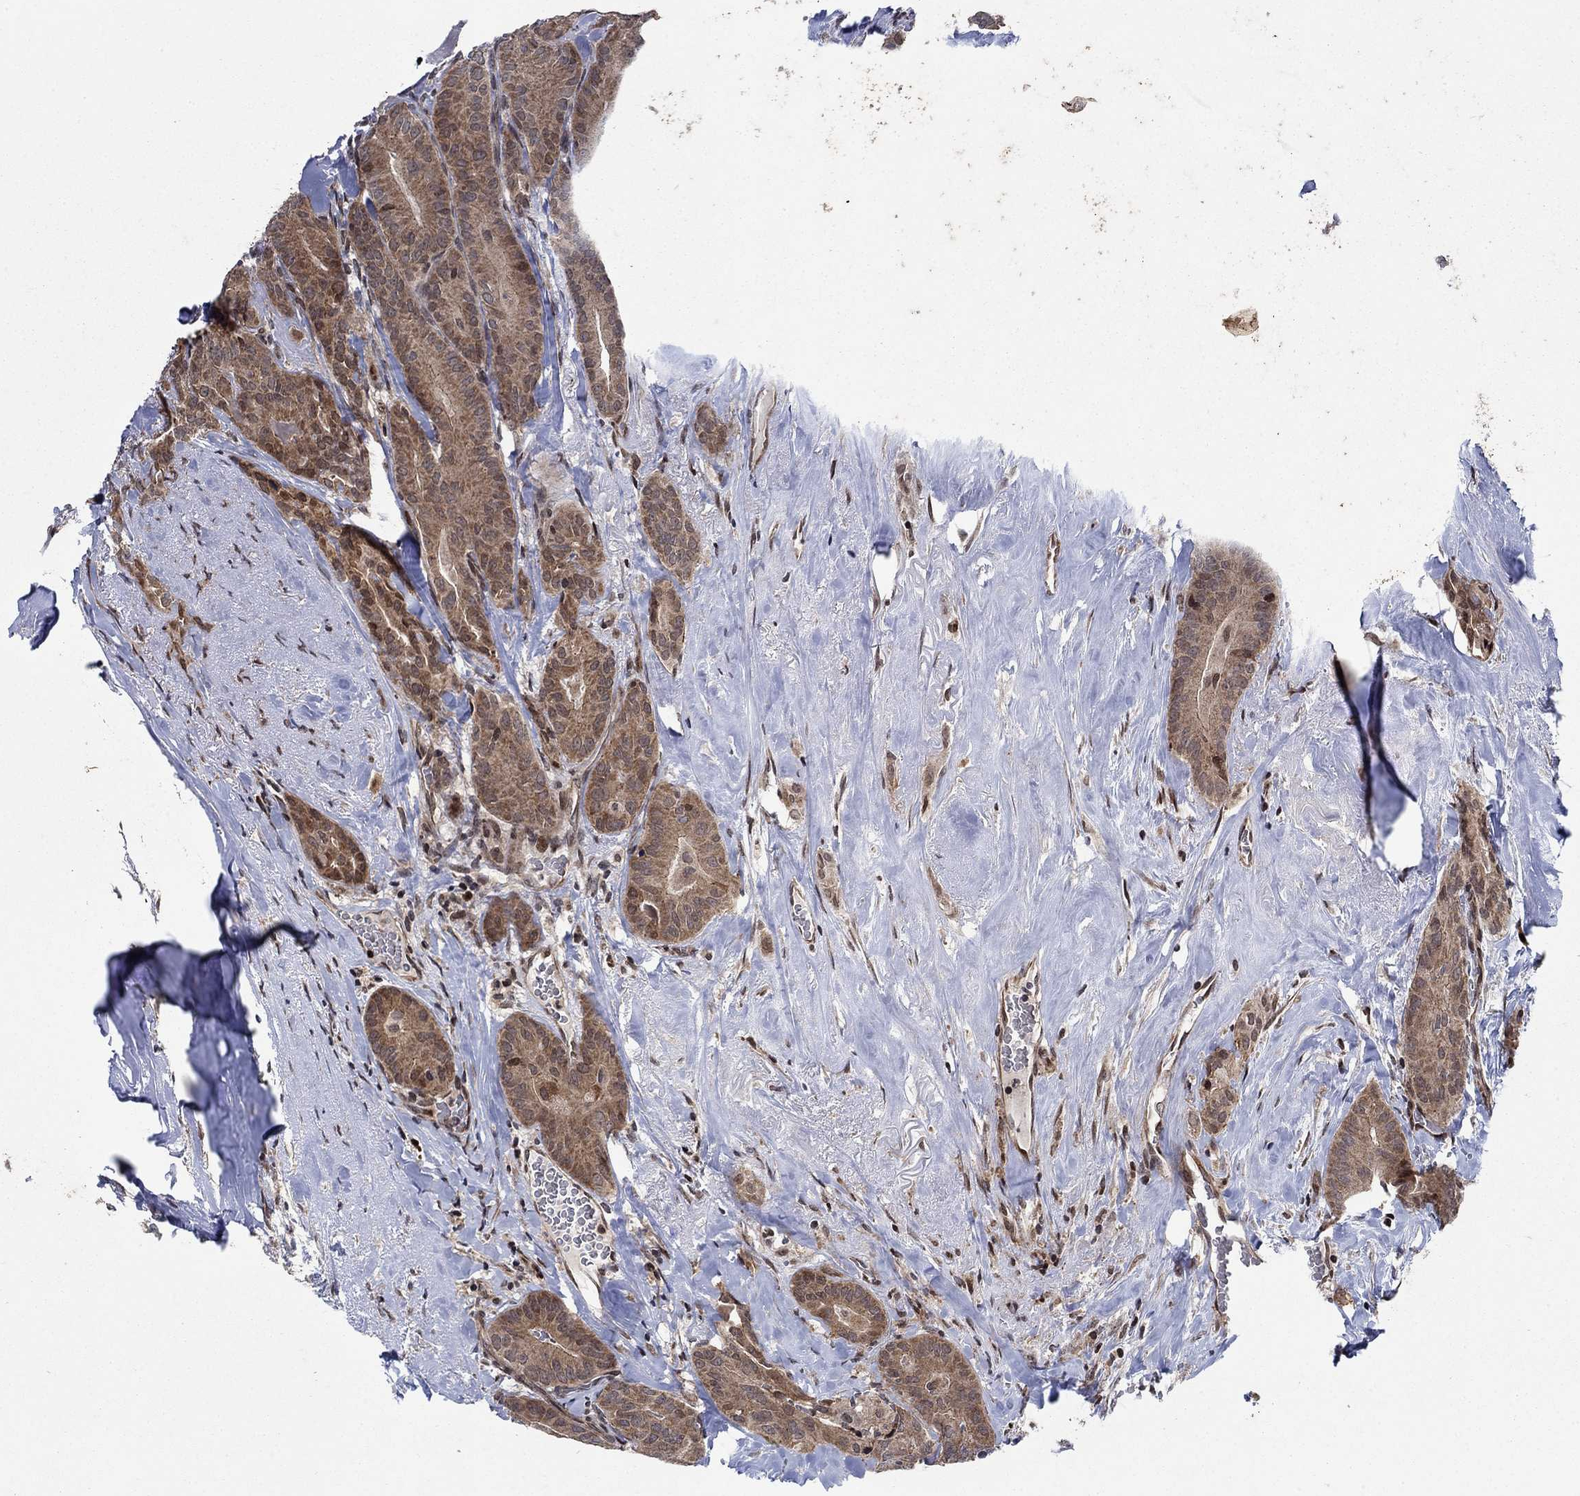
{"staining": {"intensity": "moderate", "quantity": "25%-75%", "location": "cytoplasmic/membranous"}, "tissue": "thyroid cancer", "cell_type": "Tumor cells", "image_type": "cancer", "snomed": [{"axis": "morphology", "description": "Papillary adenocarcinoma, NOS"}, {"axis": "topography", "description": "Thyroid gland"}], "caption": "Immunohistochemistry (IHC) micrograph of thyroid cancer (papillary adenocarcinoma) stained for a protein (brown), which exhibits medium levels of moderate cytoplasmic/membranous expression in approximately 25%-75% of tumor cells.", "gene": "PRICKLE4", "patient": {"sex": "male", "age": 61}}